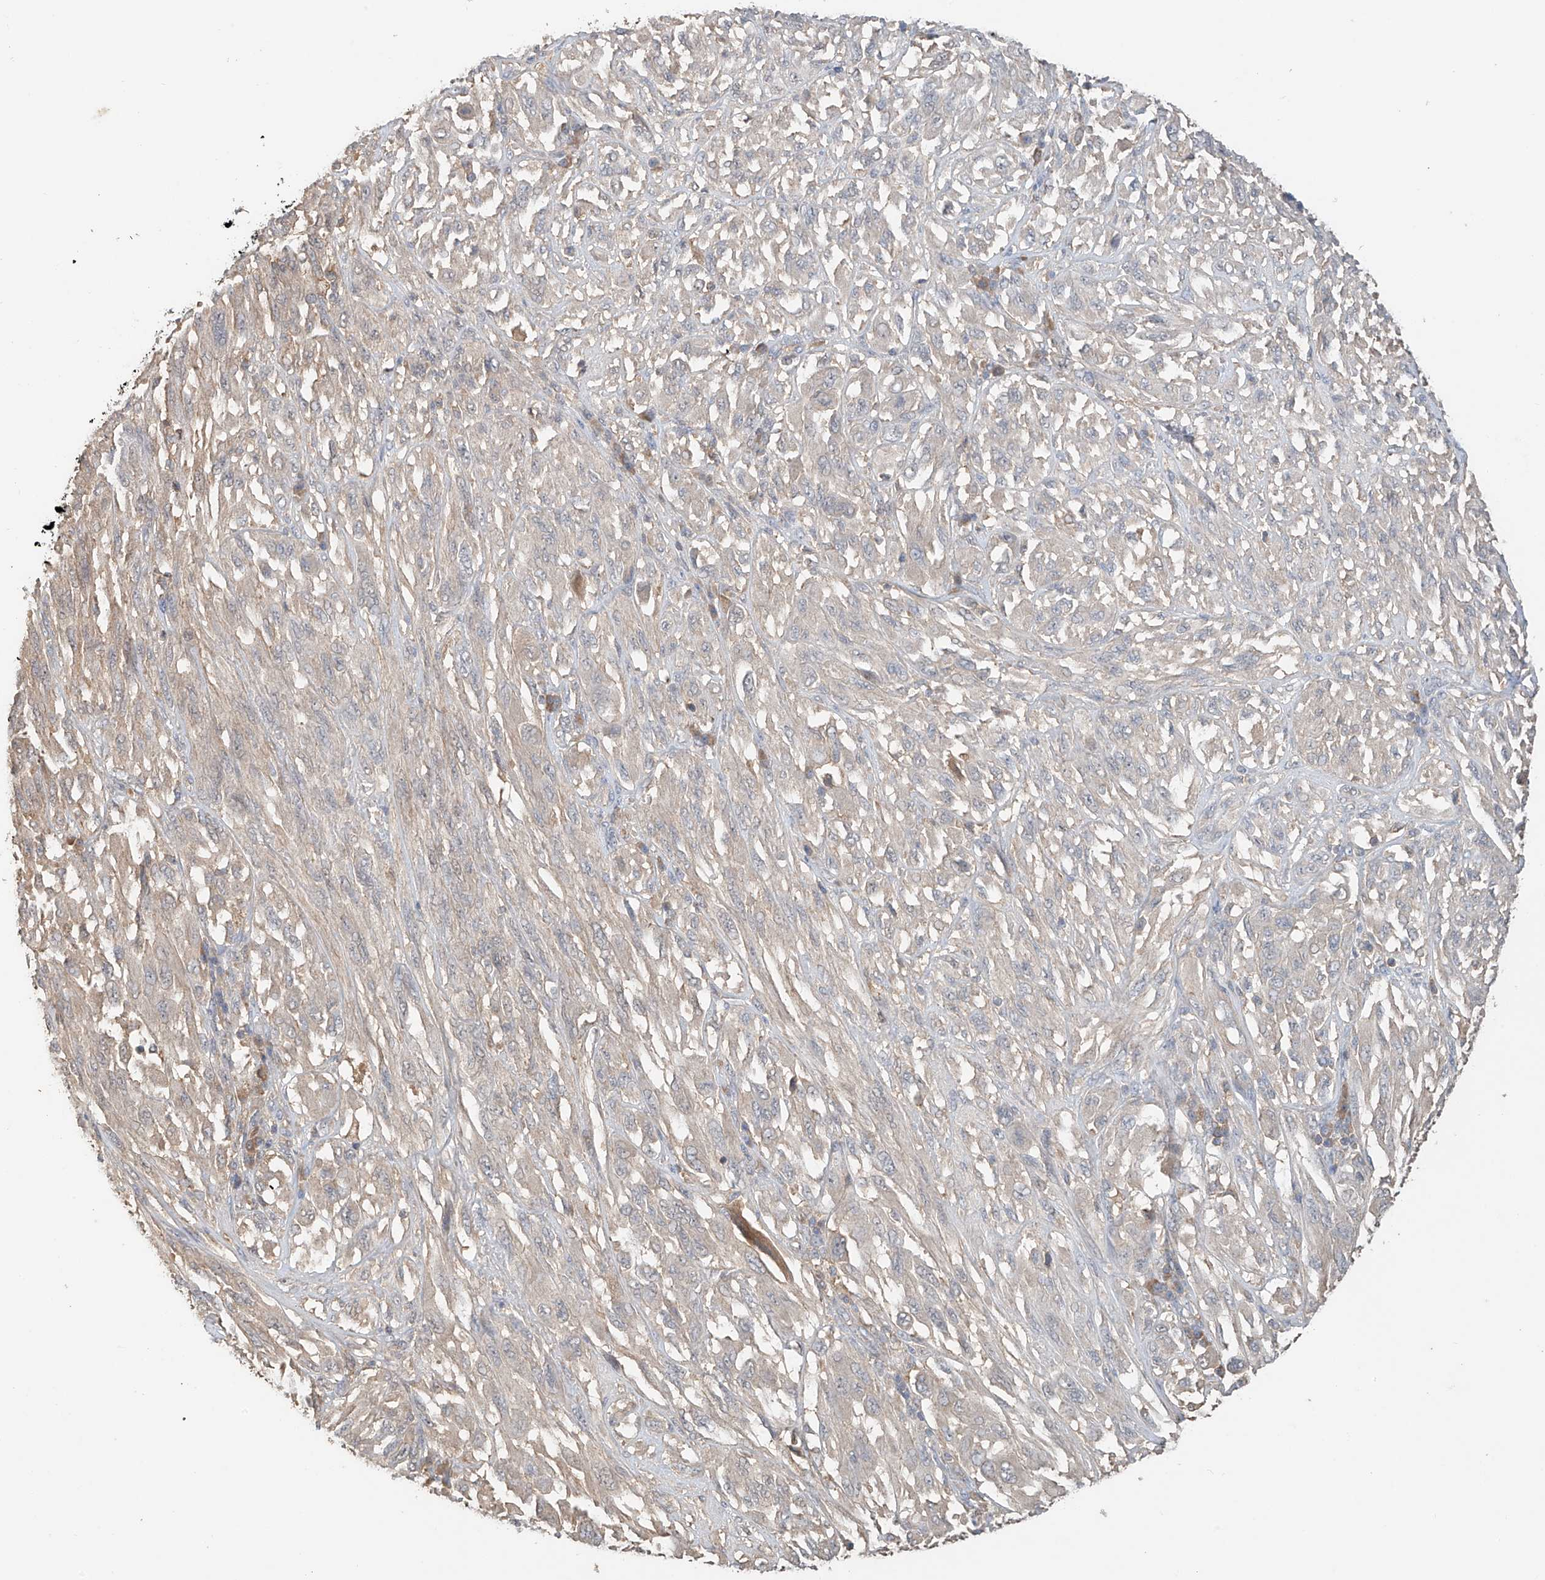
{"staining": {"intensity": "negative", "quantity": "none", "location": "none"}, "tissue": "melanoma", "cell_type": "Tumor cells", "image_type": "cancer", "snomed": [{"axis": "morphology", "description": "Malignant melanoma, NOS"}, {"axis": "topography", "description": "Skin"}], "caption": "Immunohistochemical staining of human malignant melanoma shows no significant positivity in tumor cells. Nuclei are stained in blue.", "gene": "GNB1L", "patient": {"sex": "female", "age": 91}}